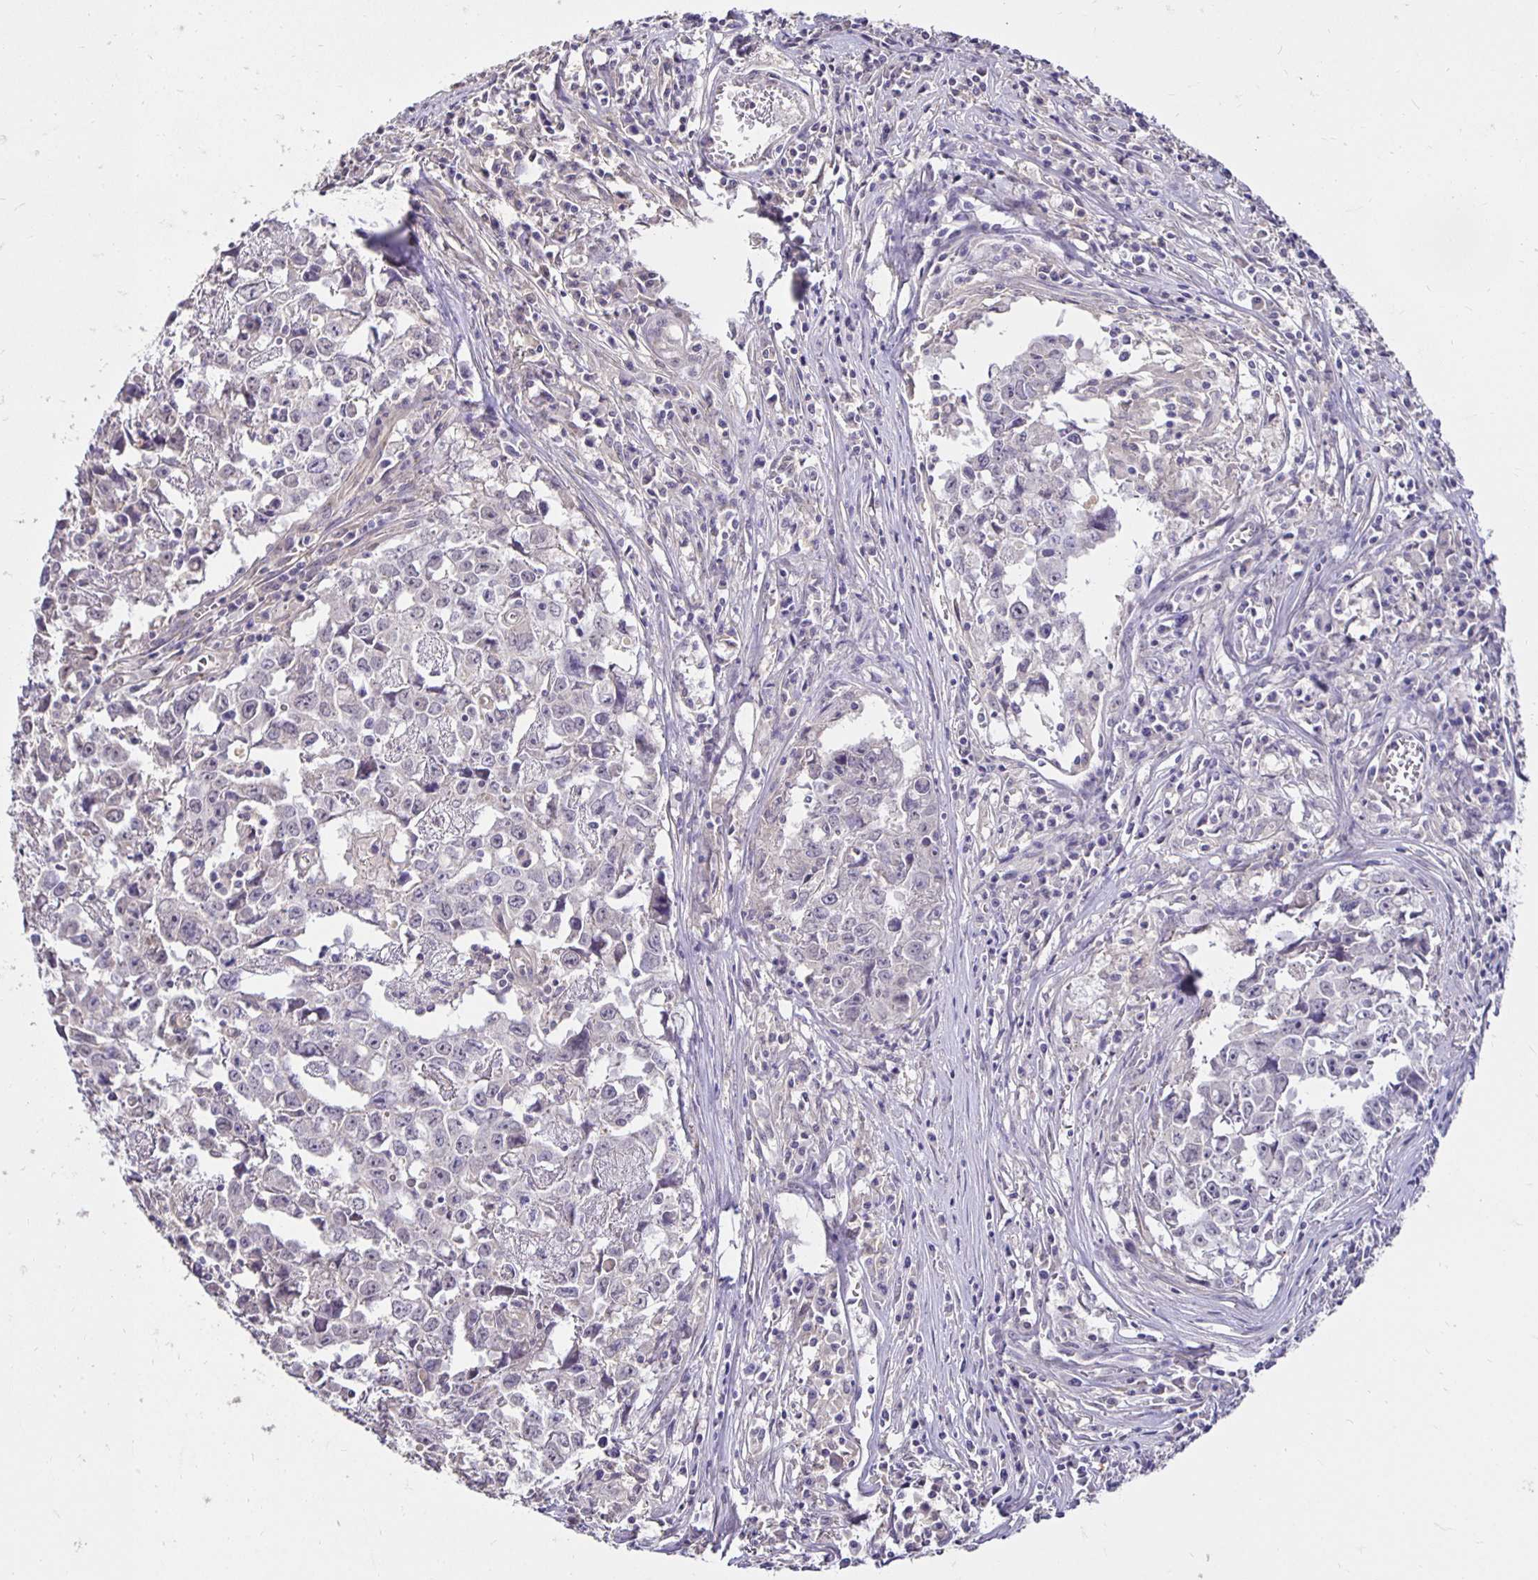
{"staining": {"intensity": "negative", "quantity": "none", "location": "none"}, "tissue": "testis cancer", "cell_type": "Tumor cells", "image_type": "cancer", "snomed": [{"axis": "morphology", "description": "Carcinoma, Embryonal, NOS"}, {"axis": "topography", "description": "Testis"}], "caption": "Protein analysis of embryonal carcinoma (testis) reveals no significant expression in tumor cells.", "gene": "PNPLA3", "patient": {"sex": "male", "age": 22}}